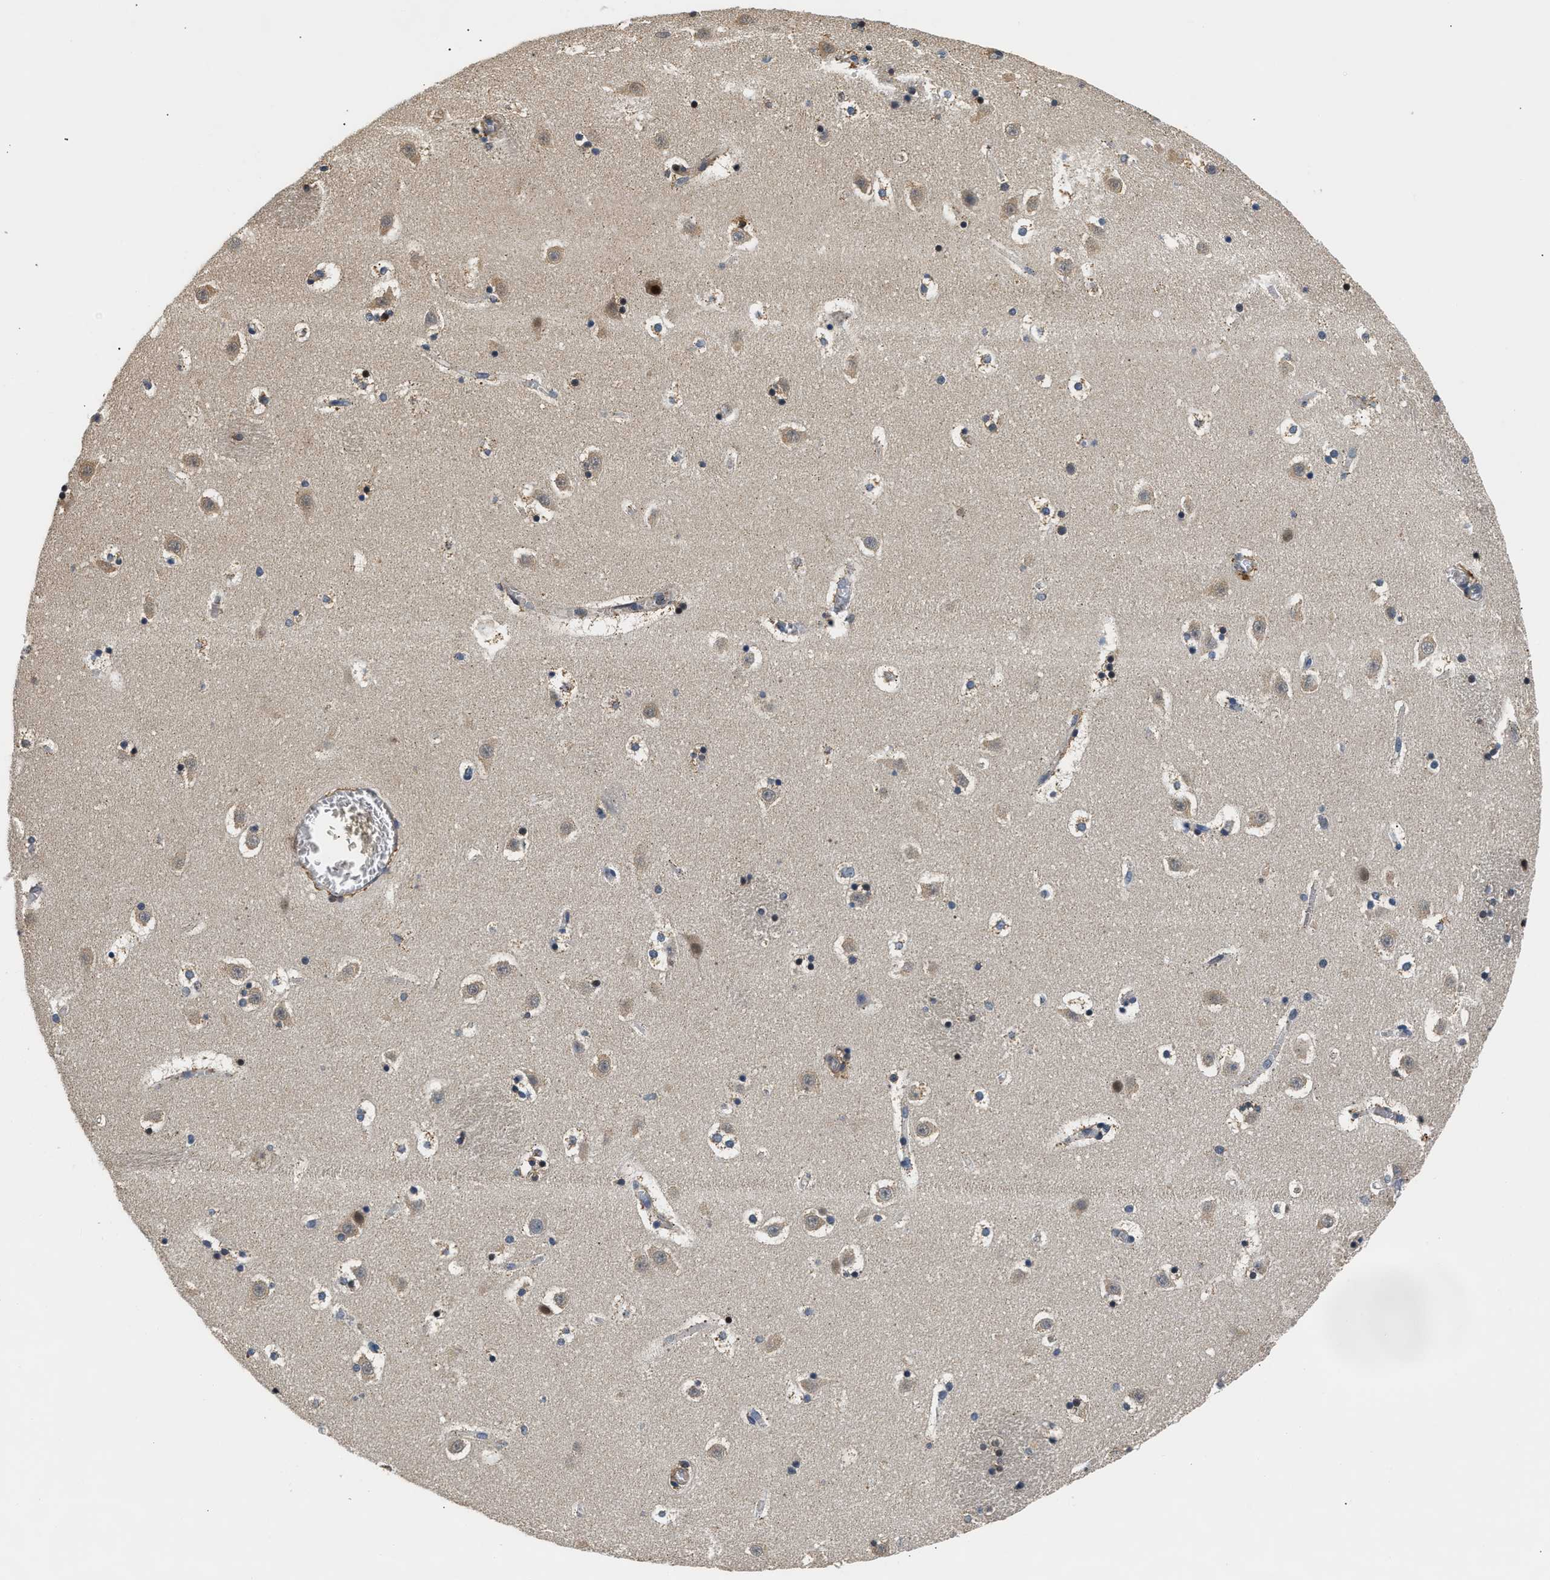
{"staining": {"intensity": "weak", "quantity": "25%-75%", "location": "cytoplasmic/membranous"}, "tissue": "caudate", "cell_type": "Glial cells", "image_type": "normal", "snomed": [{"axis": "morphology", "description": "Normal tissue, NOS"}, {"axis": "topography", "description": "Lateral ventricle wall"}], "caption": "The image displays immunohistochemical staining of normal caudate. There is weak cytoplasmic/membranous expression is identified in approximately 25%-75% of glial cells. The protein of interest is stained brown, and the nuclei are stained in blue (DAB IHC with brightfield microscopy, high magnification).", "gene": "LARP6", "patient": {"sex": "male", "age": 45}}